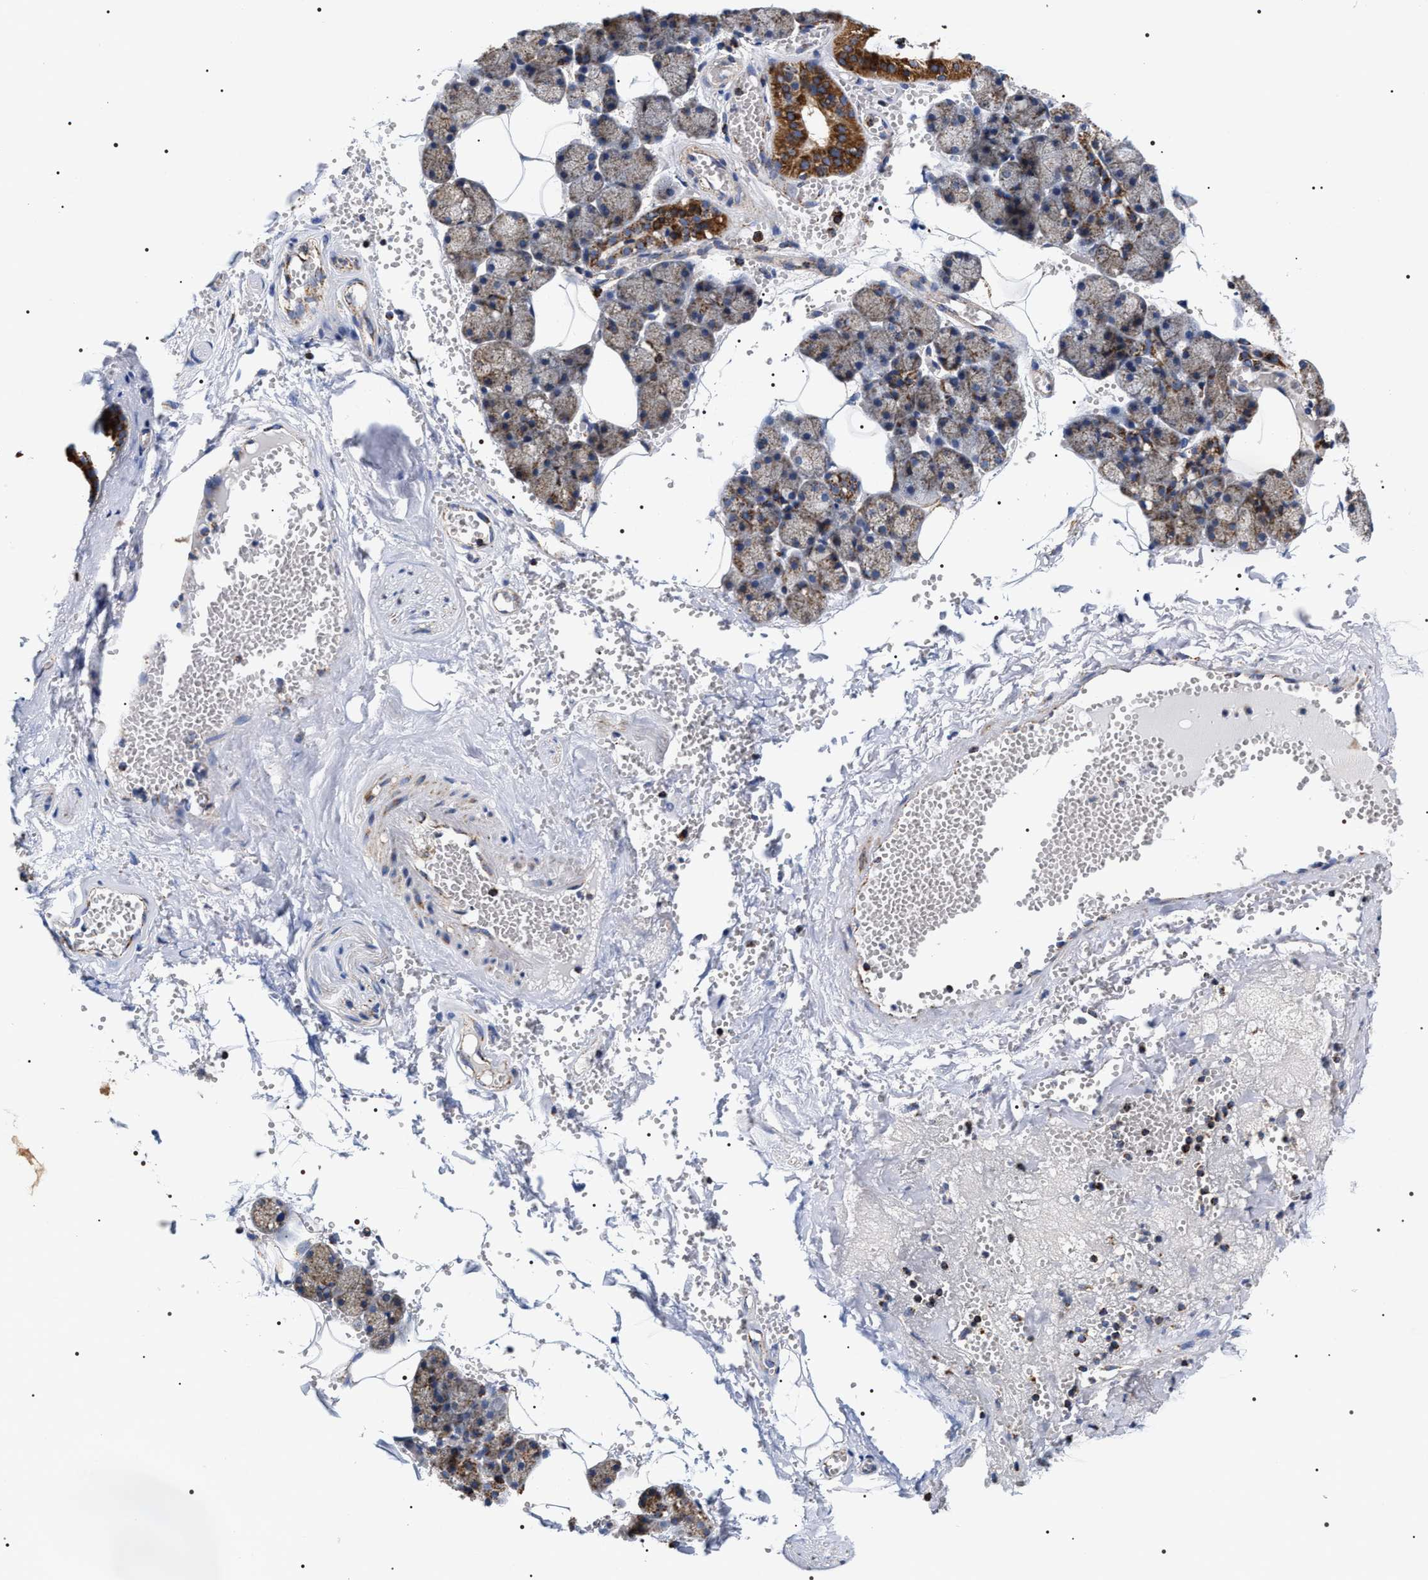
{"staining": {"intensity": "strong", "quantity": "25%-75%", "location": "cytoplasmic/membranous"}, "tissue": "salivary gland", "cell_type": "Glandular cells", "image_type": "normal", "snomed": [{"axis": "morphology", "description": "Normal tissue, NOS"}, {"axis": "topography", "description": "Salivary gland"}], "caption": "A high amount of strong cytoplasmic/membranous expression is identified in approximately 25%-75% of glandular cells in unremarkable salivary gland. (IHC, brightfield microscopy, high magnification).", "gene": "COG5", "patient": {"sex": "male", "age": 62}}